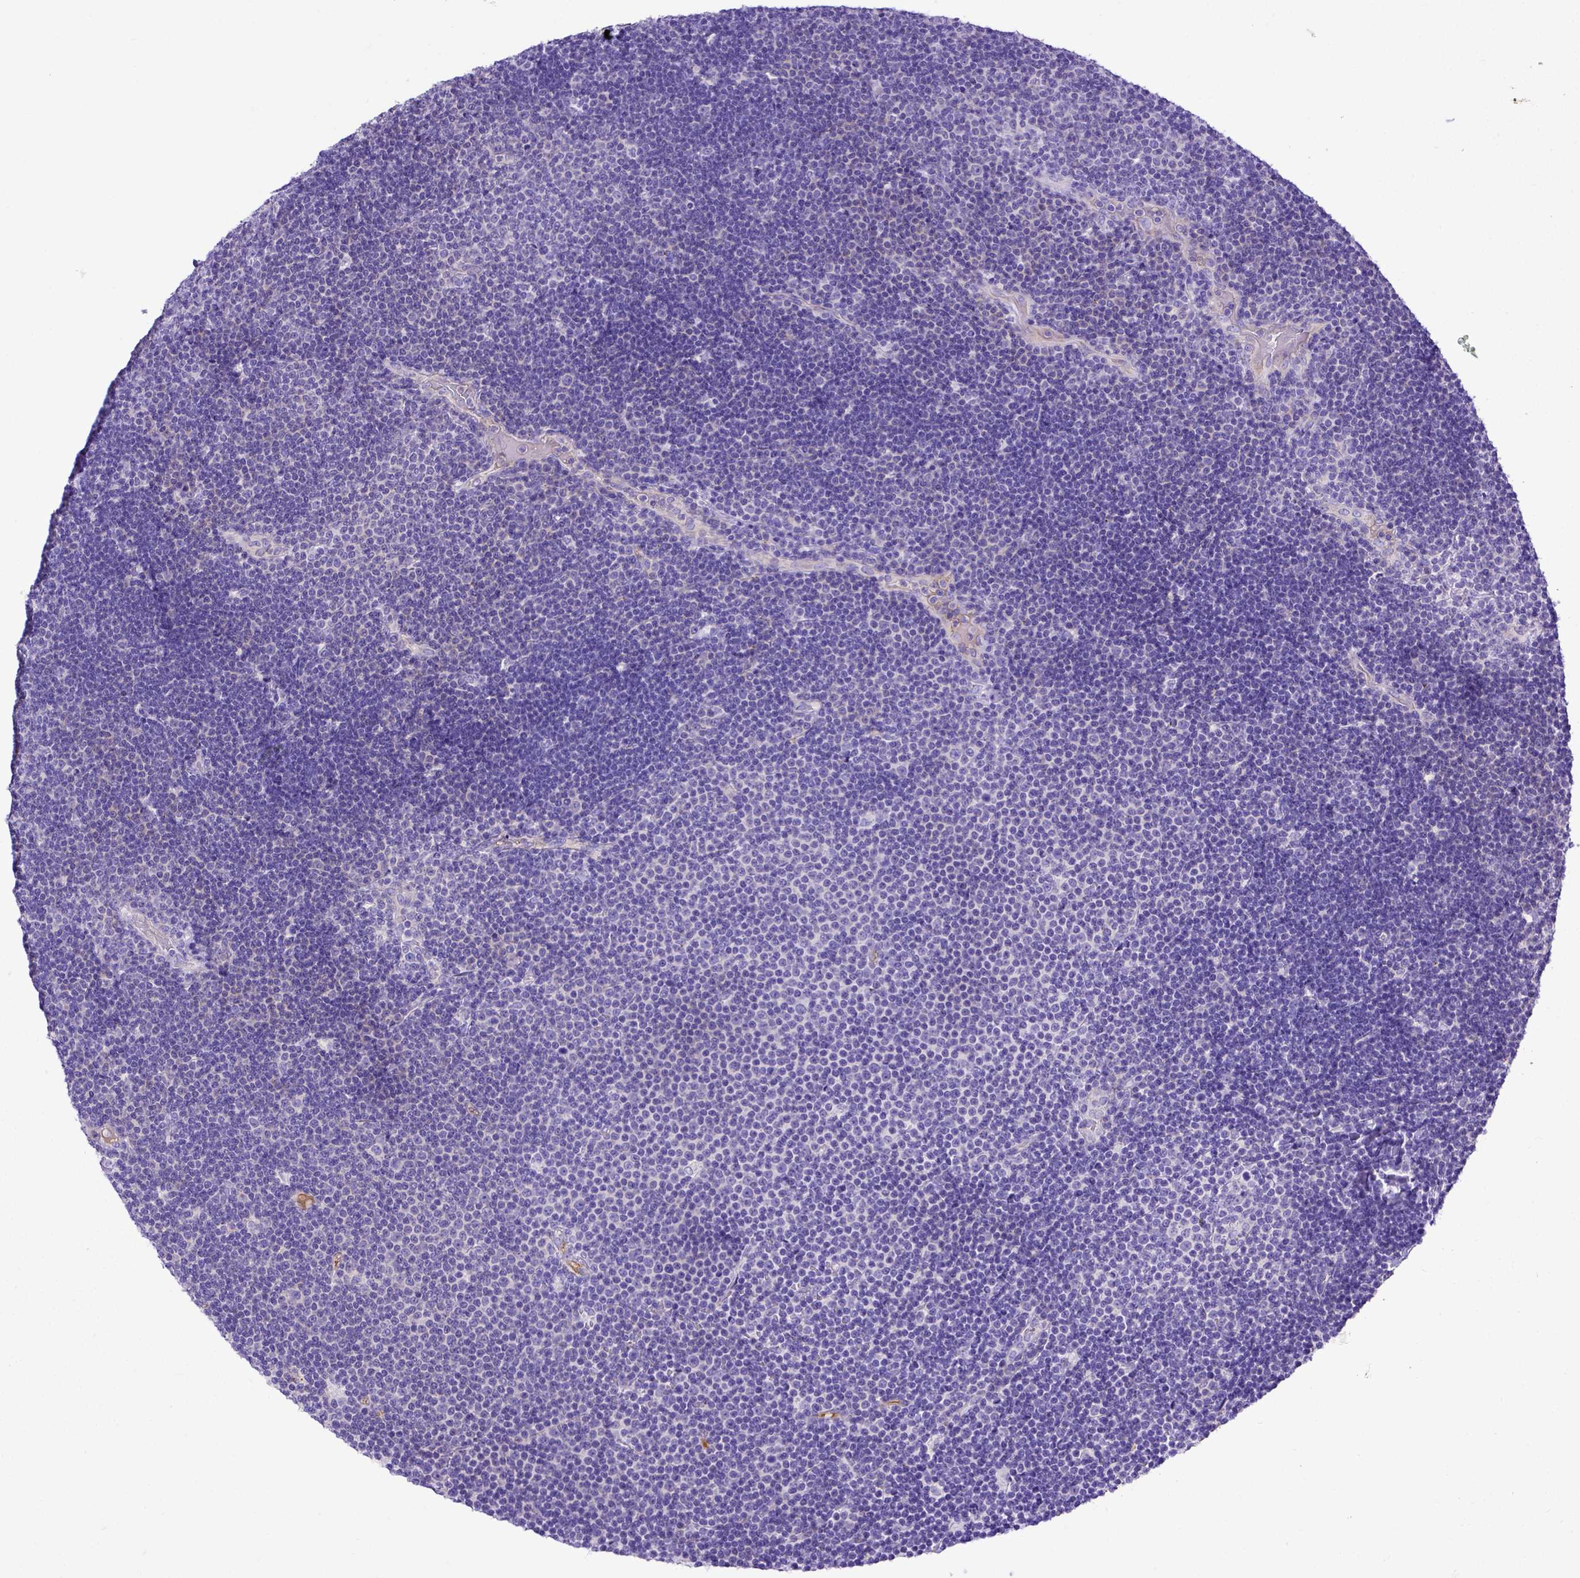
{"staining": {"intensity": "negative", "quantity": "none", "location": "none"}, "tissue": "lymphoma", "cell_type": "Tumor cells", "image_type": "cancer", "snomed": [{"axis": "morphology", "description": "Malignant lymphoma, non-Hodgkin's type, Low grade"}, {"axis": "topography", "description": "Brain"}], "caption": "This photomicrograph is of lymphoma stained with IHC to label a protein in brown with the nuclei are counter-stained blue. There is no staining in tumor cells.", "gene": "CFAP300", "patient": {"sex": "female", "age": 66}}